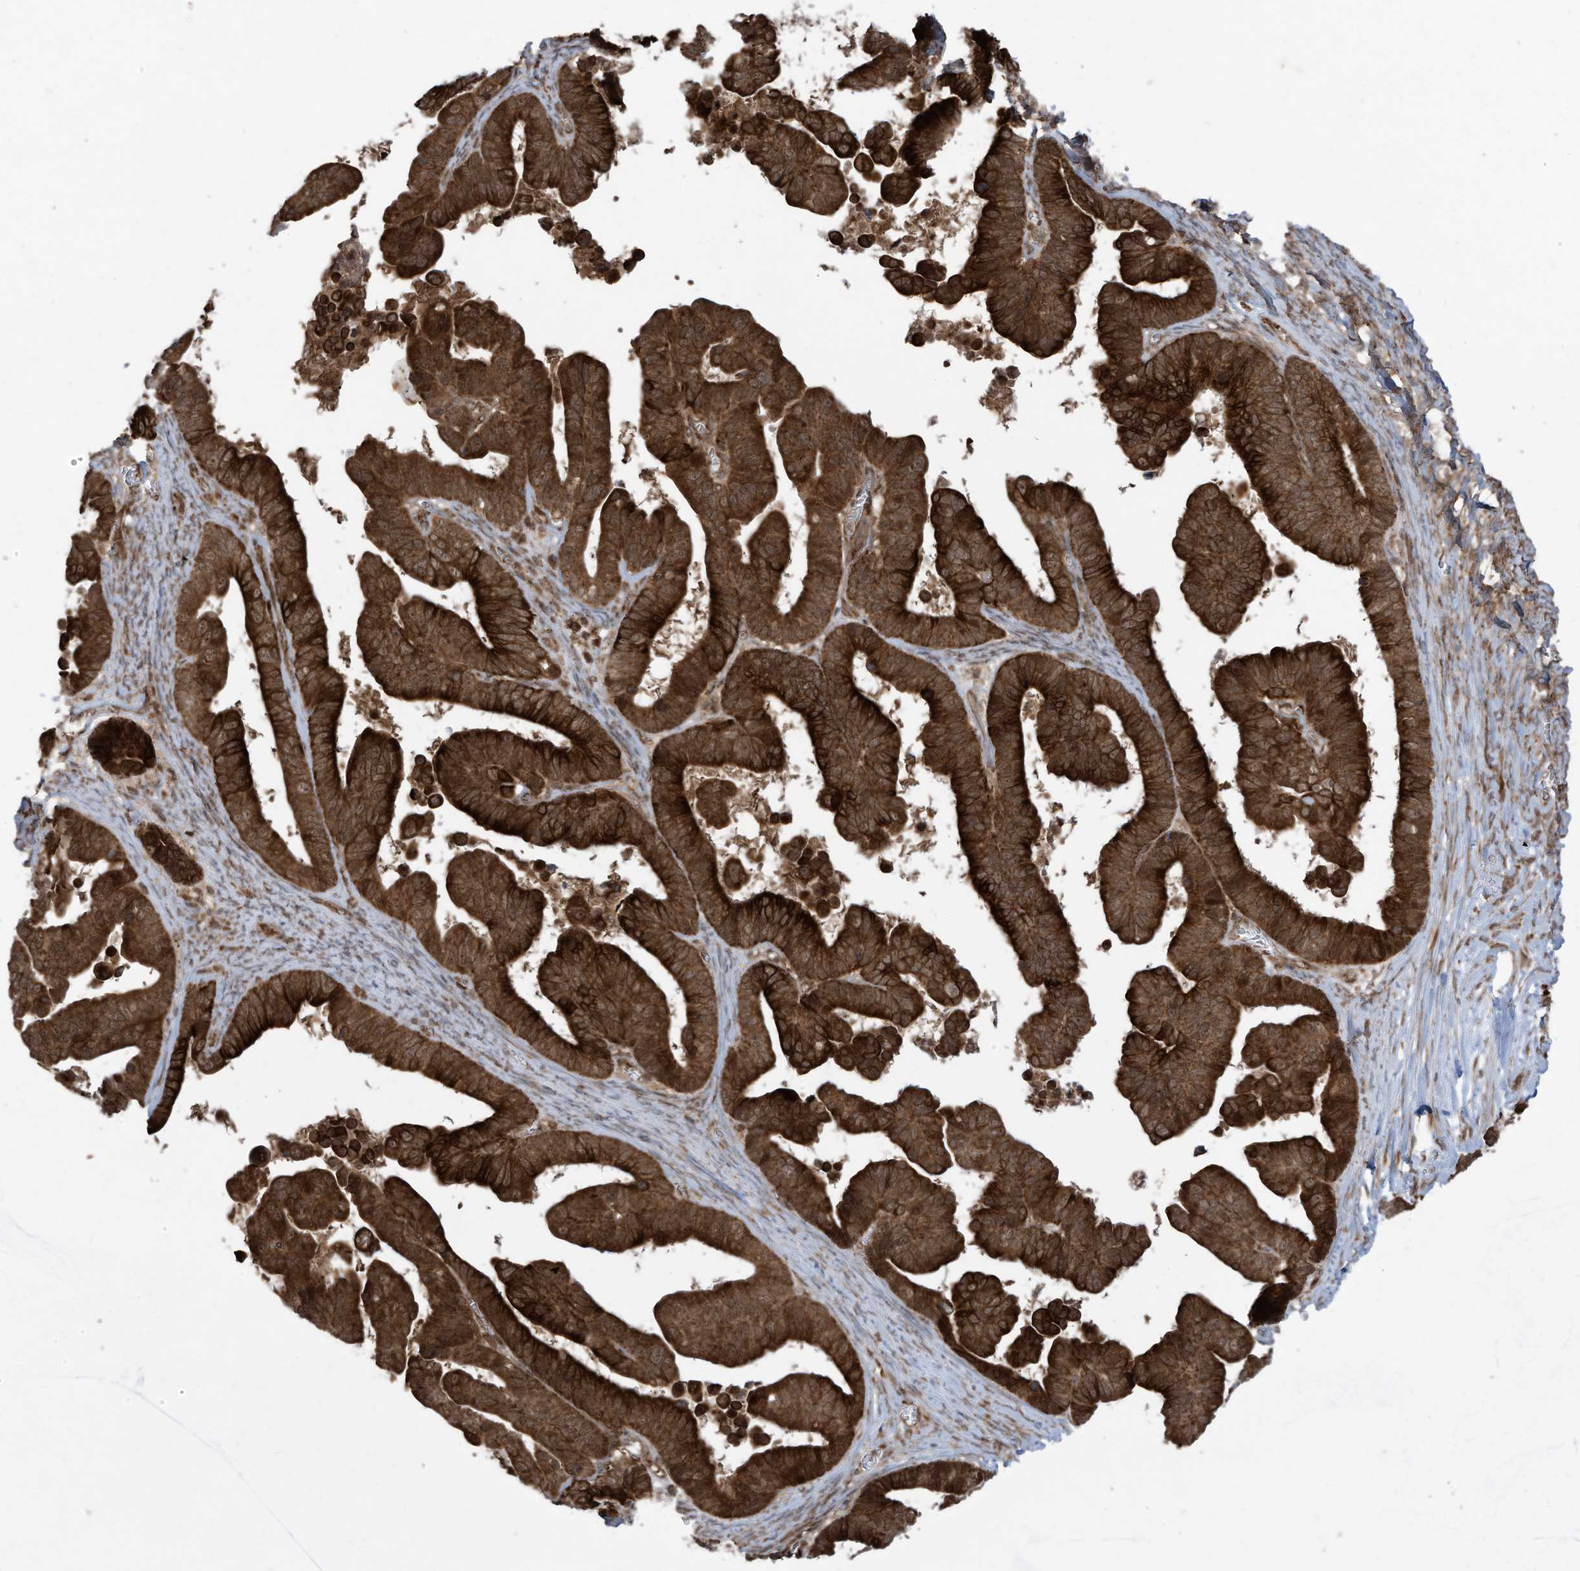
{"staining": {"intensity": "strong", "quantity": ">75%", "location": "cytoplasmic/membranous"}, "tissue": "ovarian cancer", "cell_type": "Tumor cells", "image_type": "cancer", "snomed": [{"axis": "morphology", "description": "Cystadenocarcinoma, serous, NOS"}, {"axis": "topography", "description": "Ovary"}], "caption": "Ovarian cancer (serous cystadenocarcinoma) tissue exhibits strong cytoplasmic/membranous positivity in about >75% of tumor cells (Stains: DAB in brown, nuclei in blue, Microscopy: brightfield microscopy at high magnification).", "gene": "TRIM67", "patient": {"sex": "female", "age": 56}}